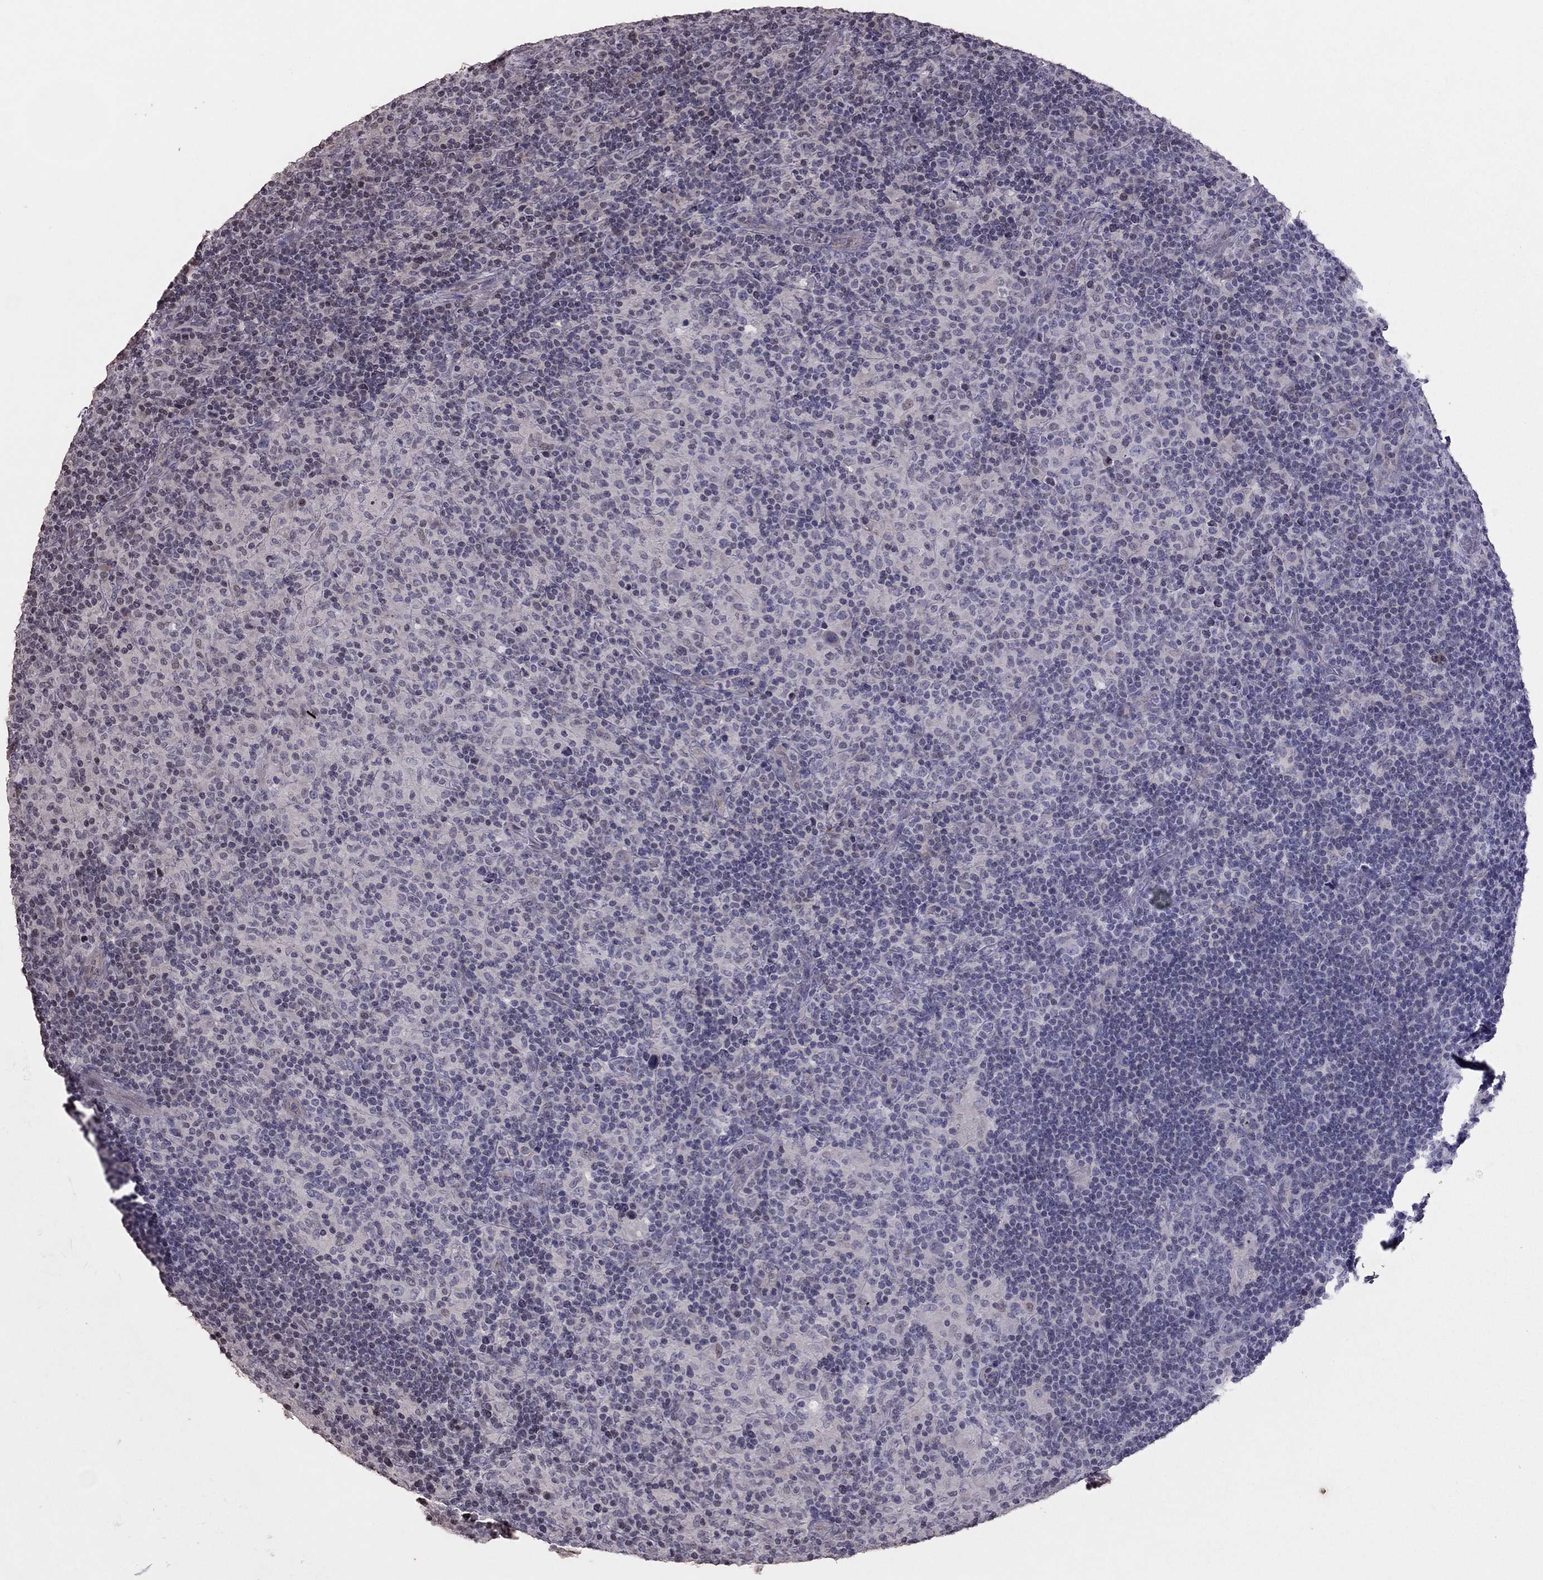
{"staining": {"intensity": "negative", "quantity": "none", "location": "none"}, "tissue": "lymphoma", "cell_type": "Tumor cells", "image_type": "cancer", "snomed": [{"axis": "morphology", "description": "Hodgkin's disease, NOS"}, {"axis": "topography", "description": "Lymph node"}], "caption": "Protein analysis of Hodgkin's disease shows no significant staining in tumor cells. (DAB immunohistochemistry with hematoxylin counter stain).", "gene": "TSHB", "patient": {"sex": "male", "age": 70}}